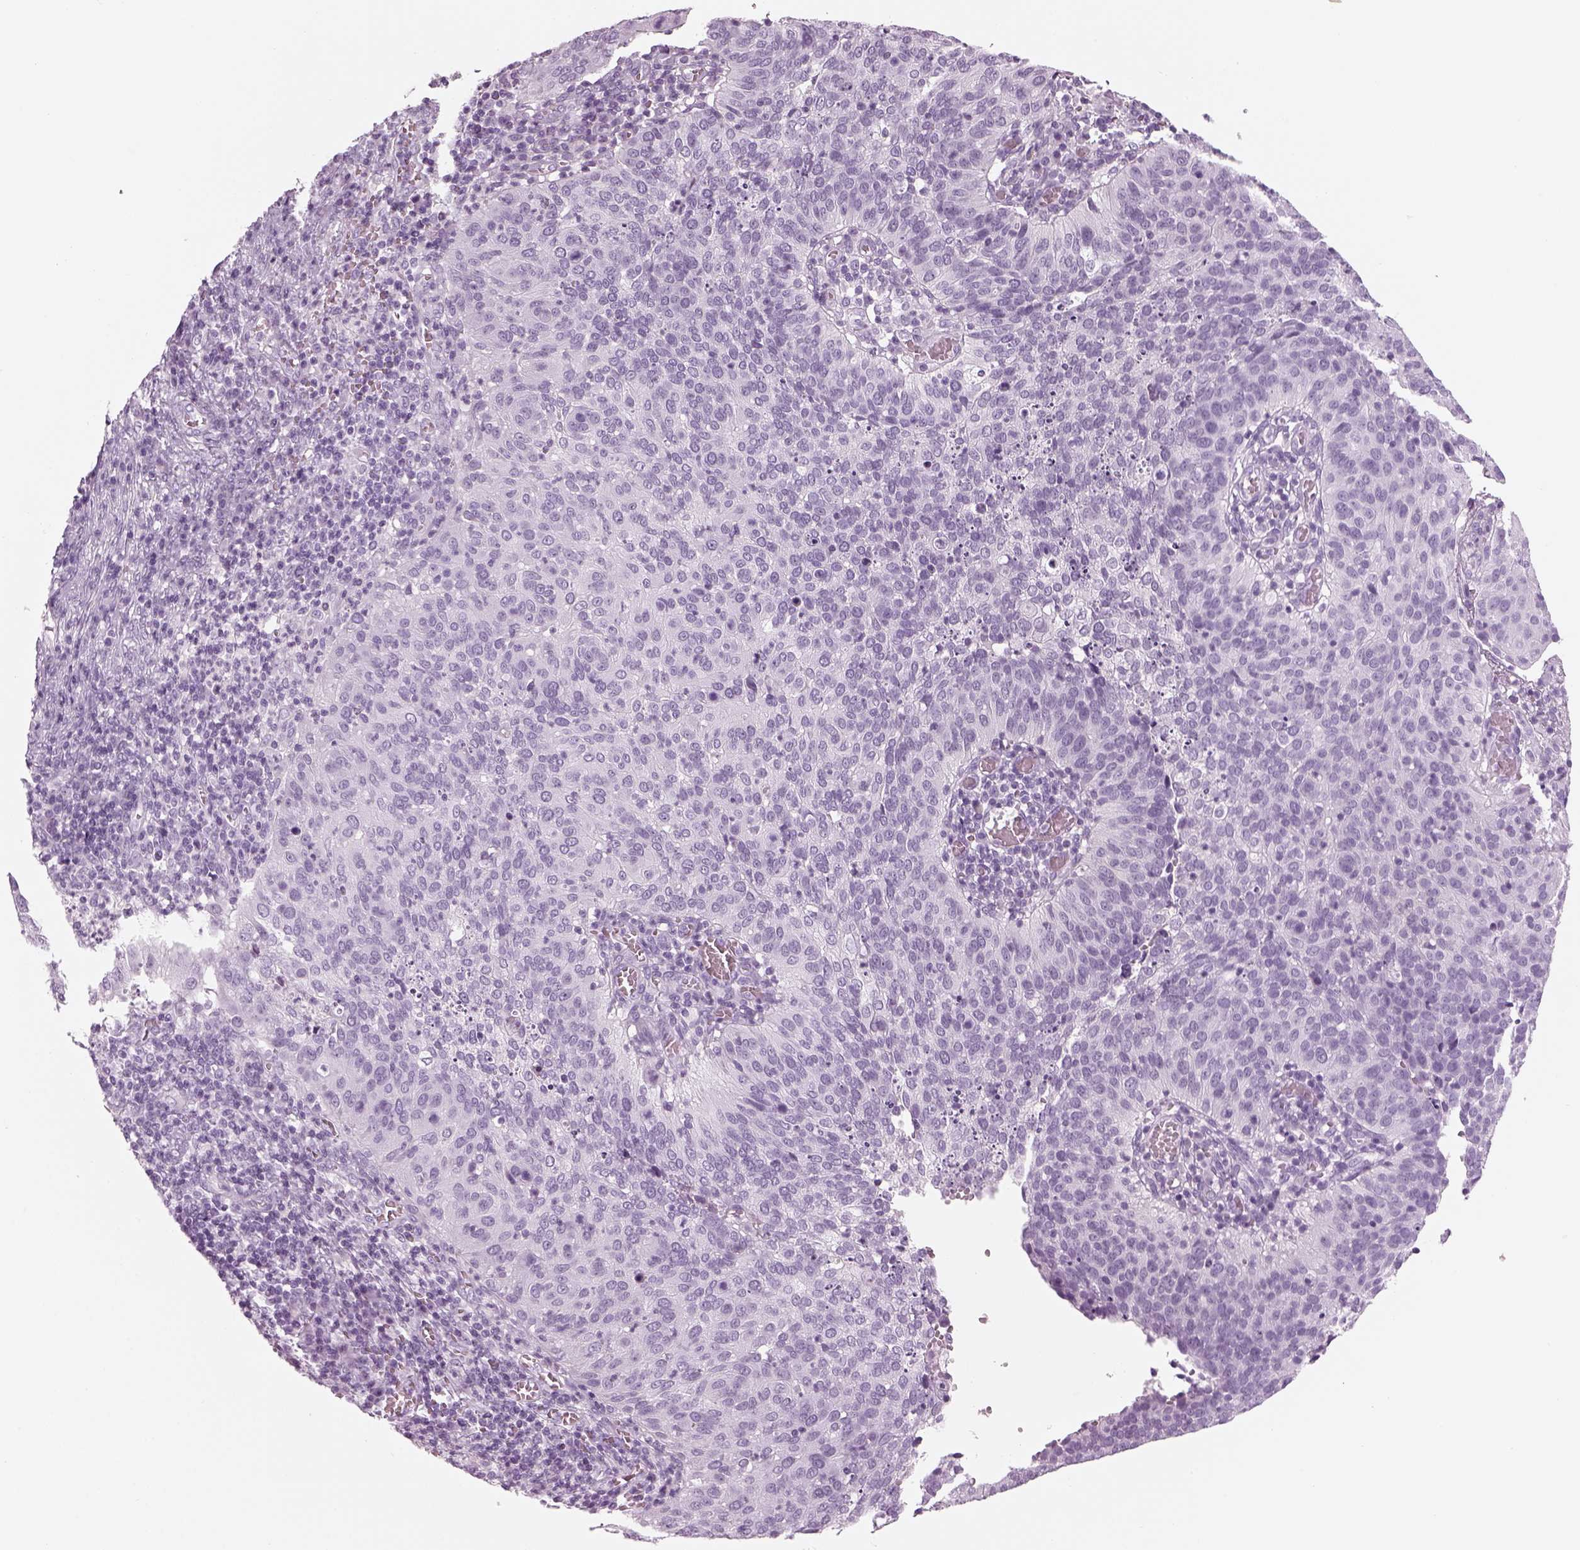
{"staining": {"intensity": "negative", "quantity": "none", "location": "none"}, "tissue": "cervical cancer", "cell_type": "Tumor cells", "image_type": "cancer", "snomed": [{"axis": "morphology", "description": "Squamous cell carcinoma, NOS"}, {"axis": "topography", "description": "Cervix"}], "caption": "DAB (3,3'-diaminobenzidine) immunohistochemical staining of human cervical squamous cell carcinoma shows no significant positivity in tumor cells. (Stains: DAB (3,3'-diaminobenzidine) immunohistochemistry with hematoxylin counter stain, Microscopy: brightfield microscopy at high magnification).", "gene": "SAG", "patient": {"sex": "female", "age": 39}}